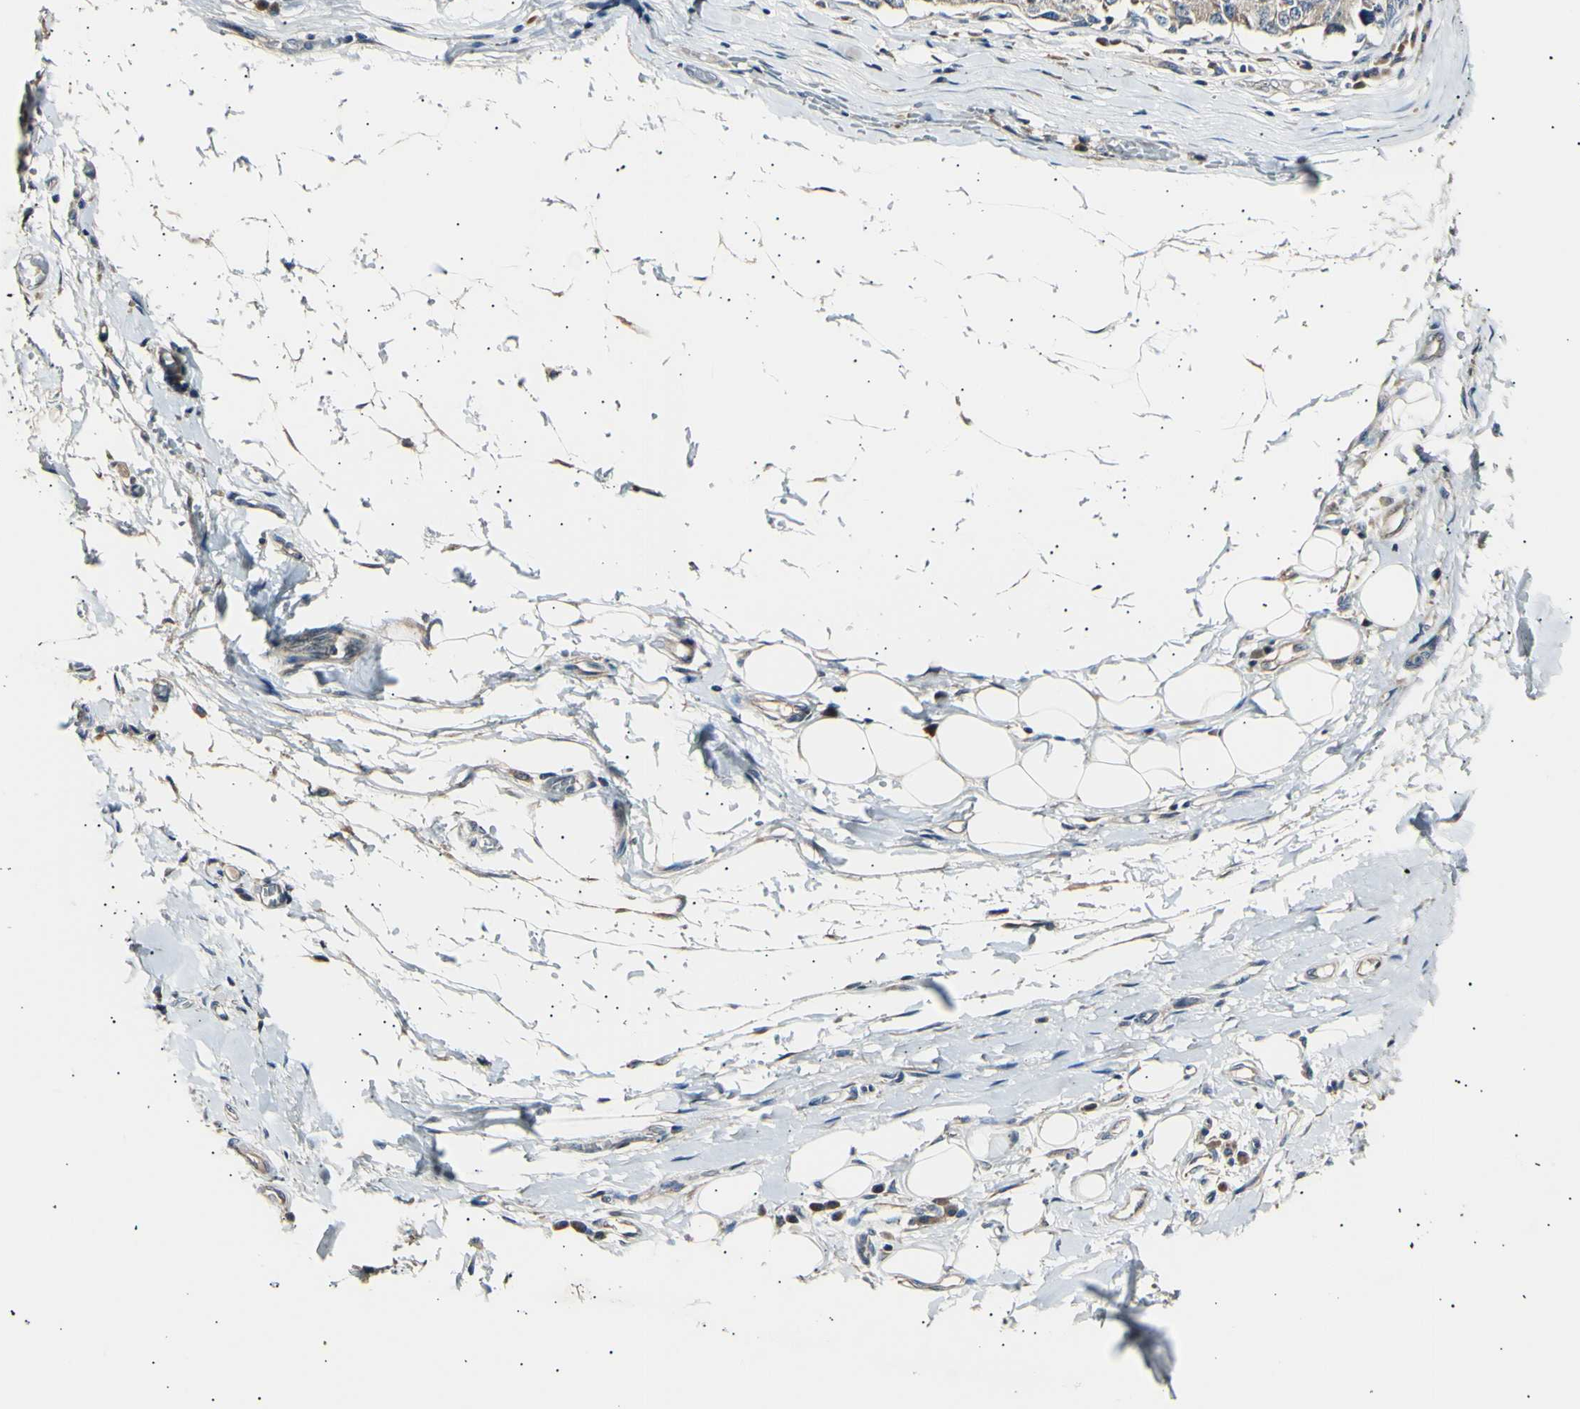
{"staining": {"intensity": "weak", "quantity": "25%-75%", "location": "cytoplasmic/membranous"}, "tissue": "adipose tissue", "cell_type": "Adipocytes", "image_type": "normal", "snomed": [{"axis": "morphology", "description": "Normal tissue, NOS"}, {"axis": "morphology", "description": "Adenocarcinoma, NOS"}, {"axis": "topography", "description": "Esophagus"}], "caption": "A brown stain highlights weak cytoplasmic/membranous expression of a protein in adipocytes of unremarkable adipose tissue. (IHC, brightfield microscopy, high magnification).", "gene": "ITGA6", "patient": {"sex": "male", "age": 62}}